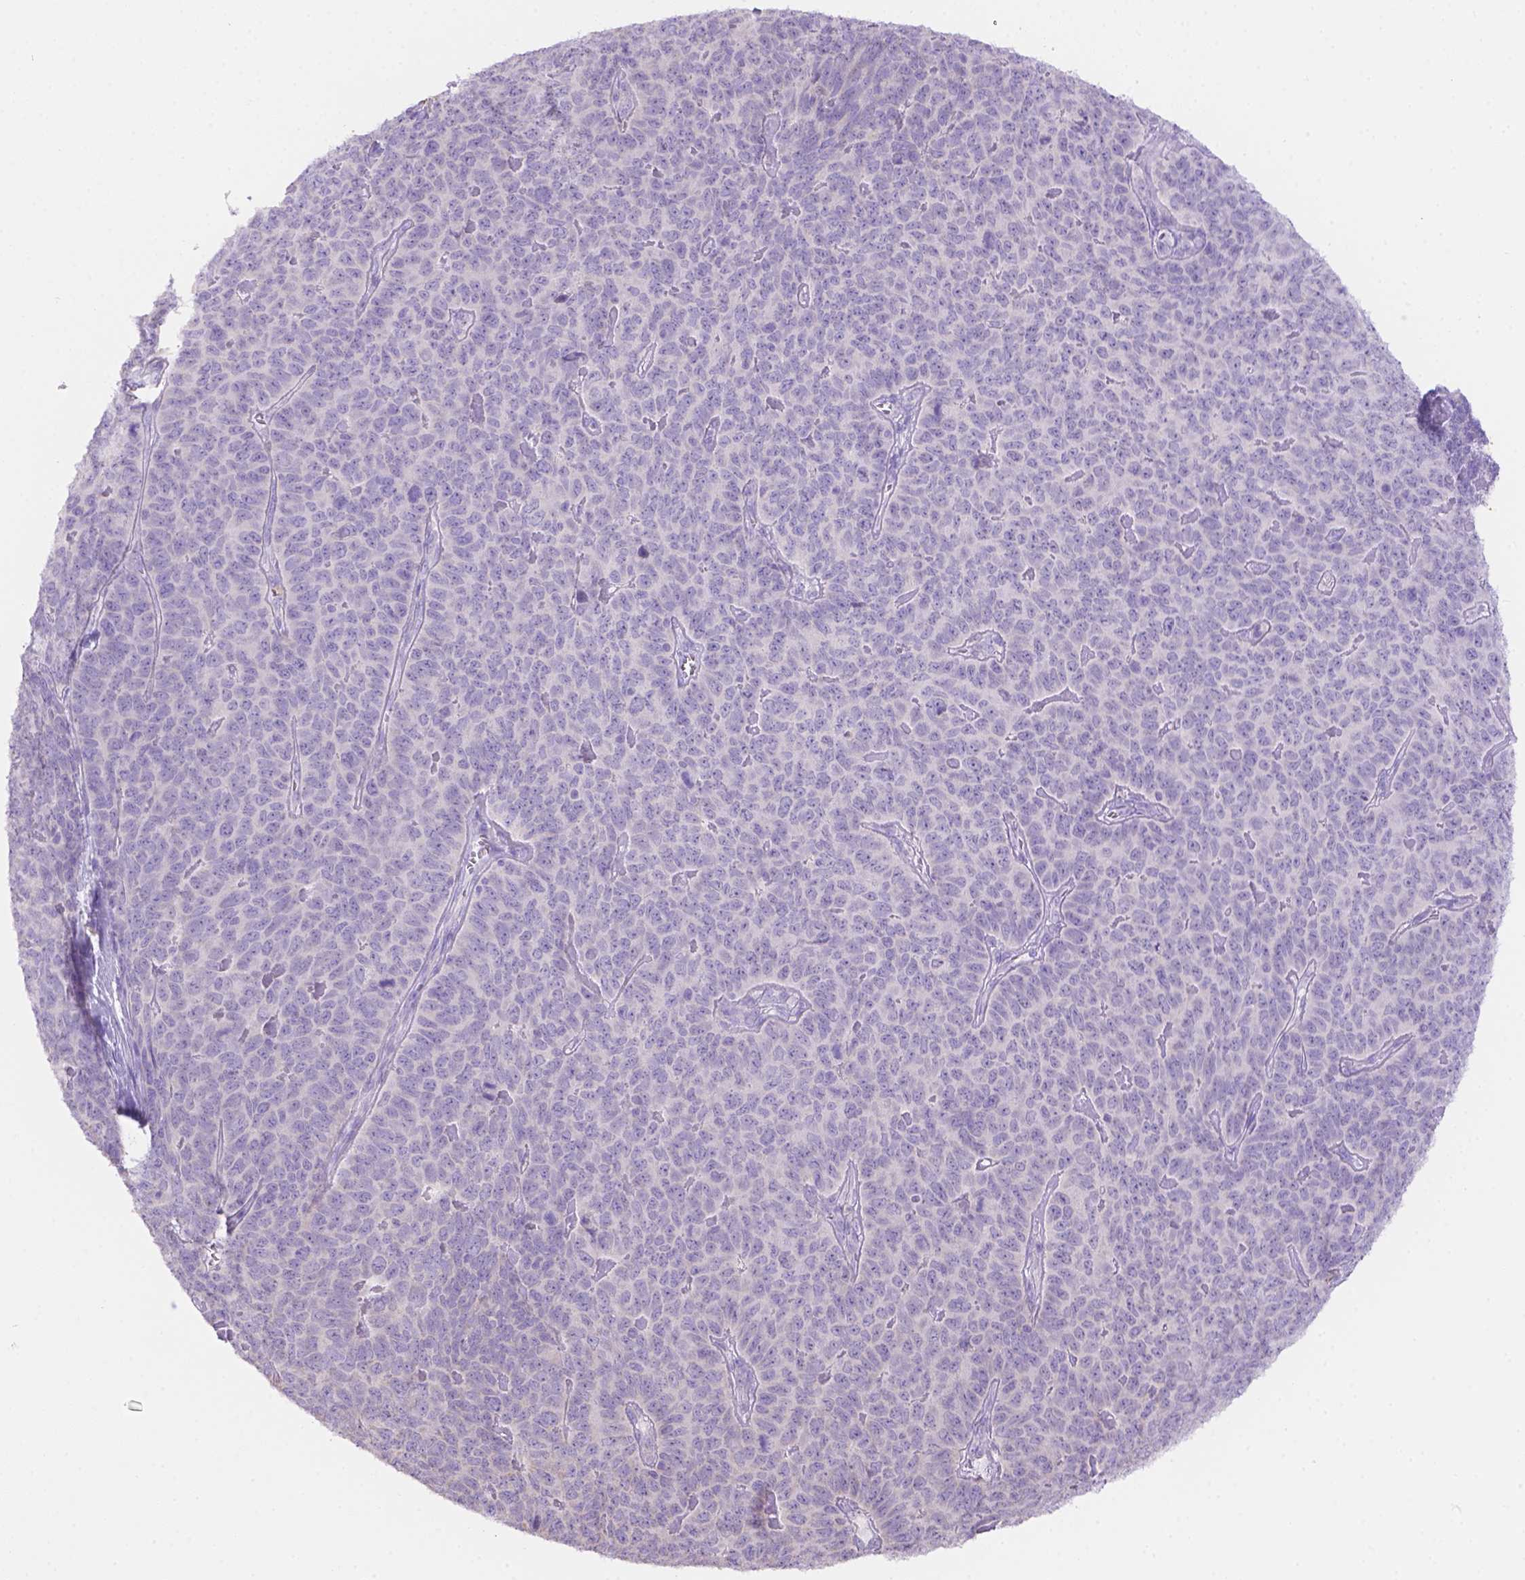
{"staining": {"intensity": "negative", "quantity": "none", "location": "none"}, "tissue": "skin cancer", "cell_type": "Tumor cells", "image_type": "cancer", "snomed": [{"axis": "morphology", "description": "Squamous cell carcinoma, NOS"}, {"axis": "topography", "description": "Skin"}, {"axis": "topography", "description": "Anal"}], "caption": "An immunohistochemistry micrograph of skin squamous cell carcinoma is shown. There is no staining in tumor cells of skin squamous cell carcinoma. (DAB (3,3'-diaminobenzidine) immunohistochemistry (IHC) with hematoxylin counter stain).", "gene": "NXPE2", "patient": {"sex": "female", "age": 51}}